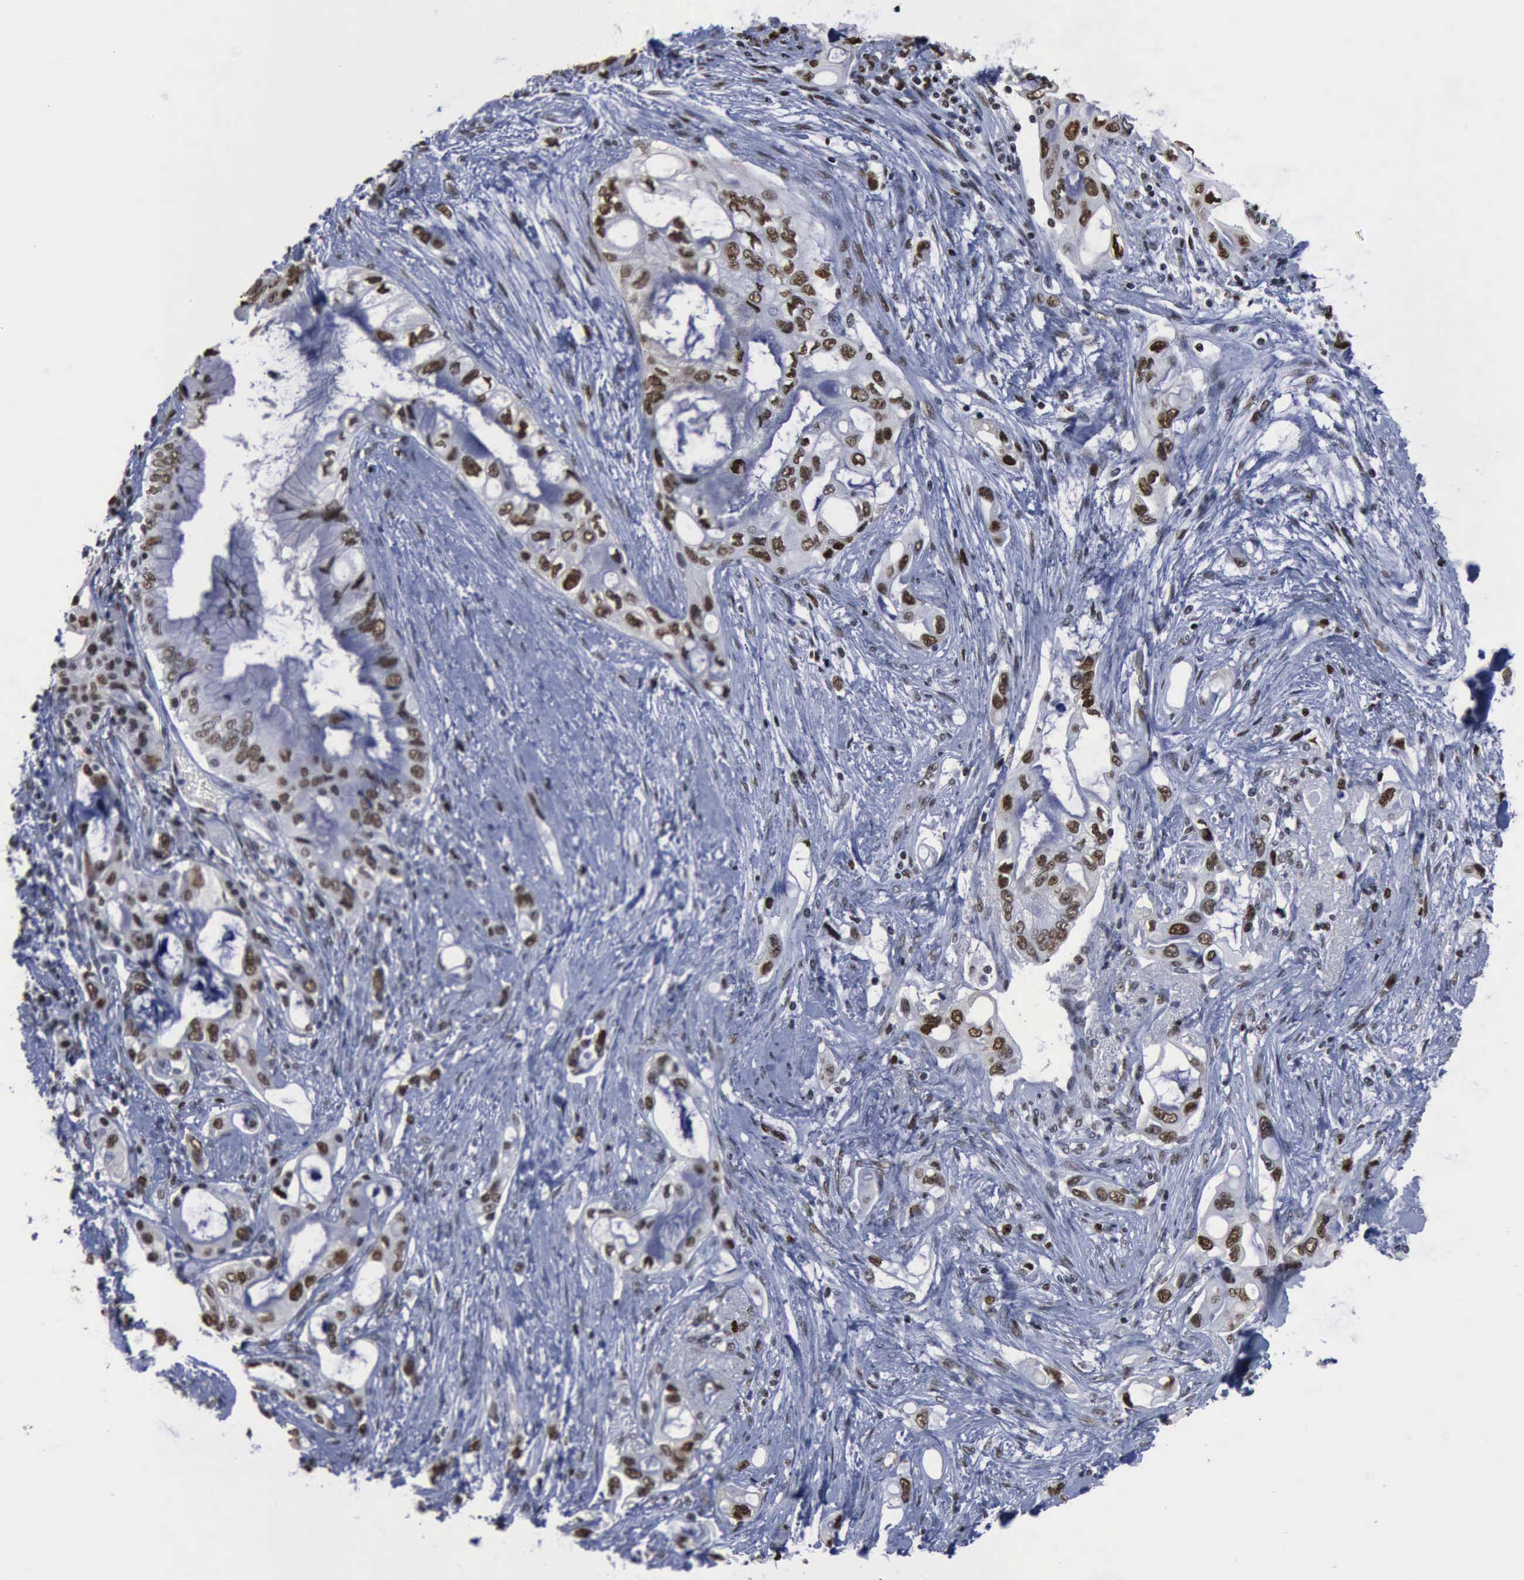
{"staining": {"intensity": "moderate", "quantity": "25%-75%", "location": "nuclear"}, "tissue": "pancreatic cancer", "cell_type": "Tumor cells", "image_type": "cancer", "snomed": [{"axis": "morphology", "description": "Adenocarcinoma, NOS"}, {"axis": "topography", "description": "Pancreas"}], "caption": "Human pancreatic adenocarcinoma stained with a protein marker displays moderate staining in tumor cells.", "gene": "PCNA", "patient": {"sex": "female", "age": 70}}